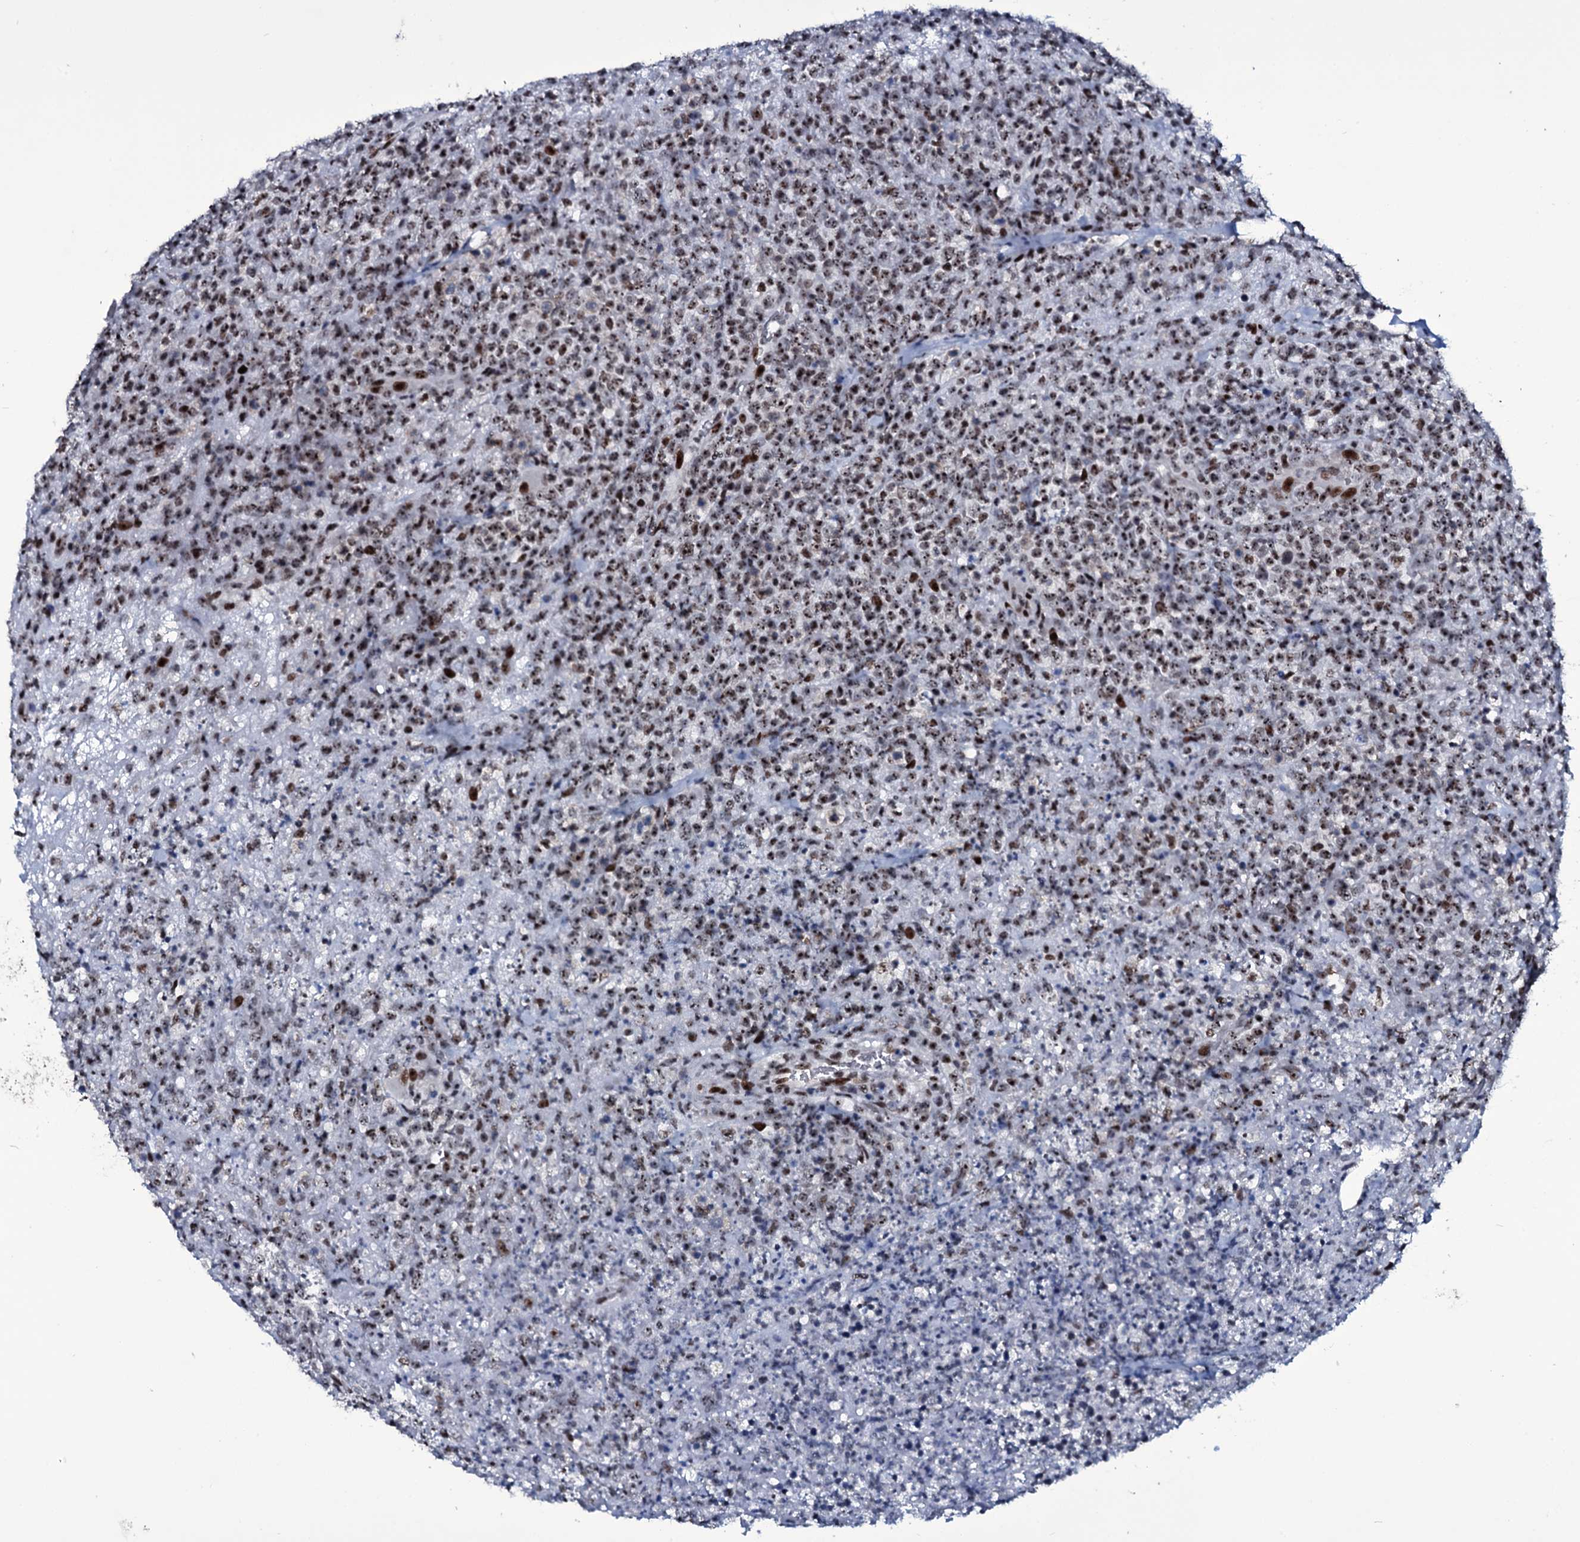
{"staining": {"intensity": "moderate", "quantity": ">75%", "location": "nuclear"}, "tissue": "lymphoma", "cell_type": "Tumor cells", "image_type": "cancer", "snomed": [{"axis": "morphology", "description": "Malignant lymphoma, non-Hodgkin's type, High grade"}, {"axis": "topography", "description": "Colon"}], "caption": "Immunohistochemical staining of human lymphoma reveals medium levels of moderate nuclear expression in about >75% of tumor cells. (DAB (3,3'-diaminobenzidine) IHC, brown staining for protein, blue staining for nuclei).", "gene": "ZMIZ2", "patient": {"sex": "female", "age": 53}}